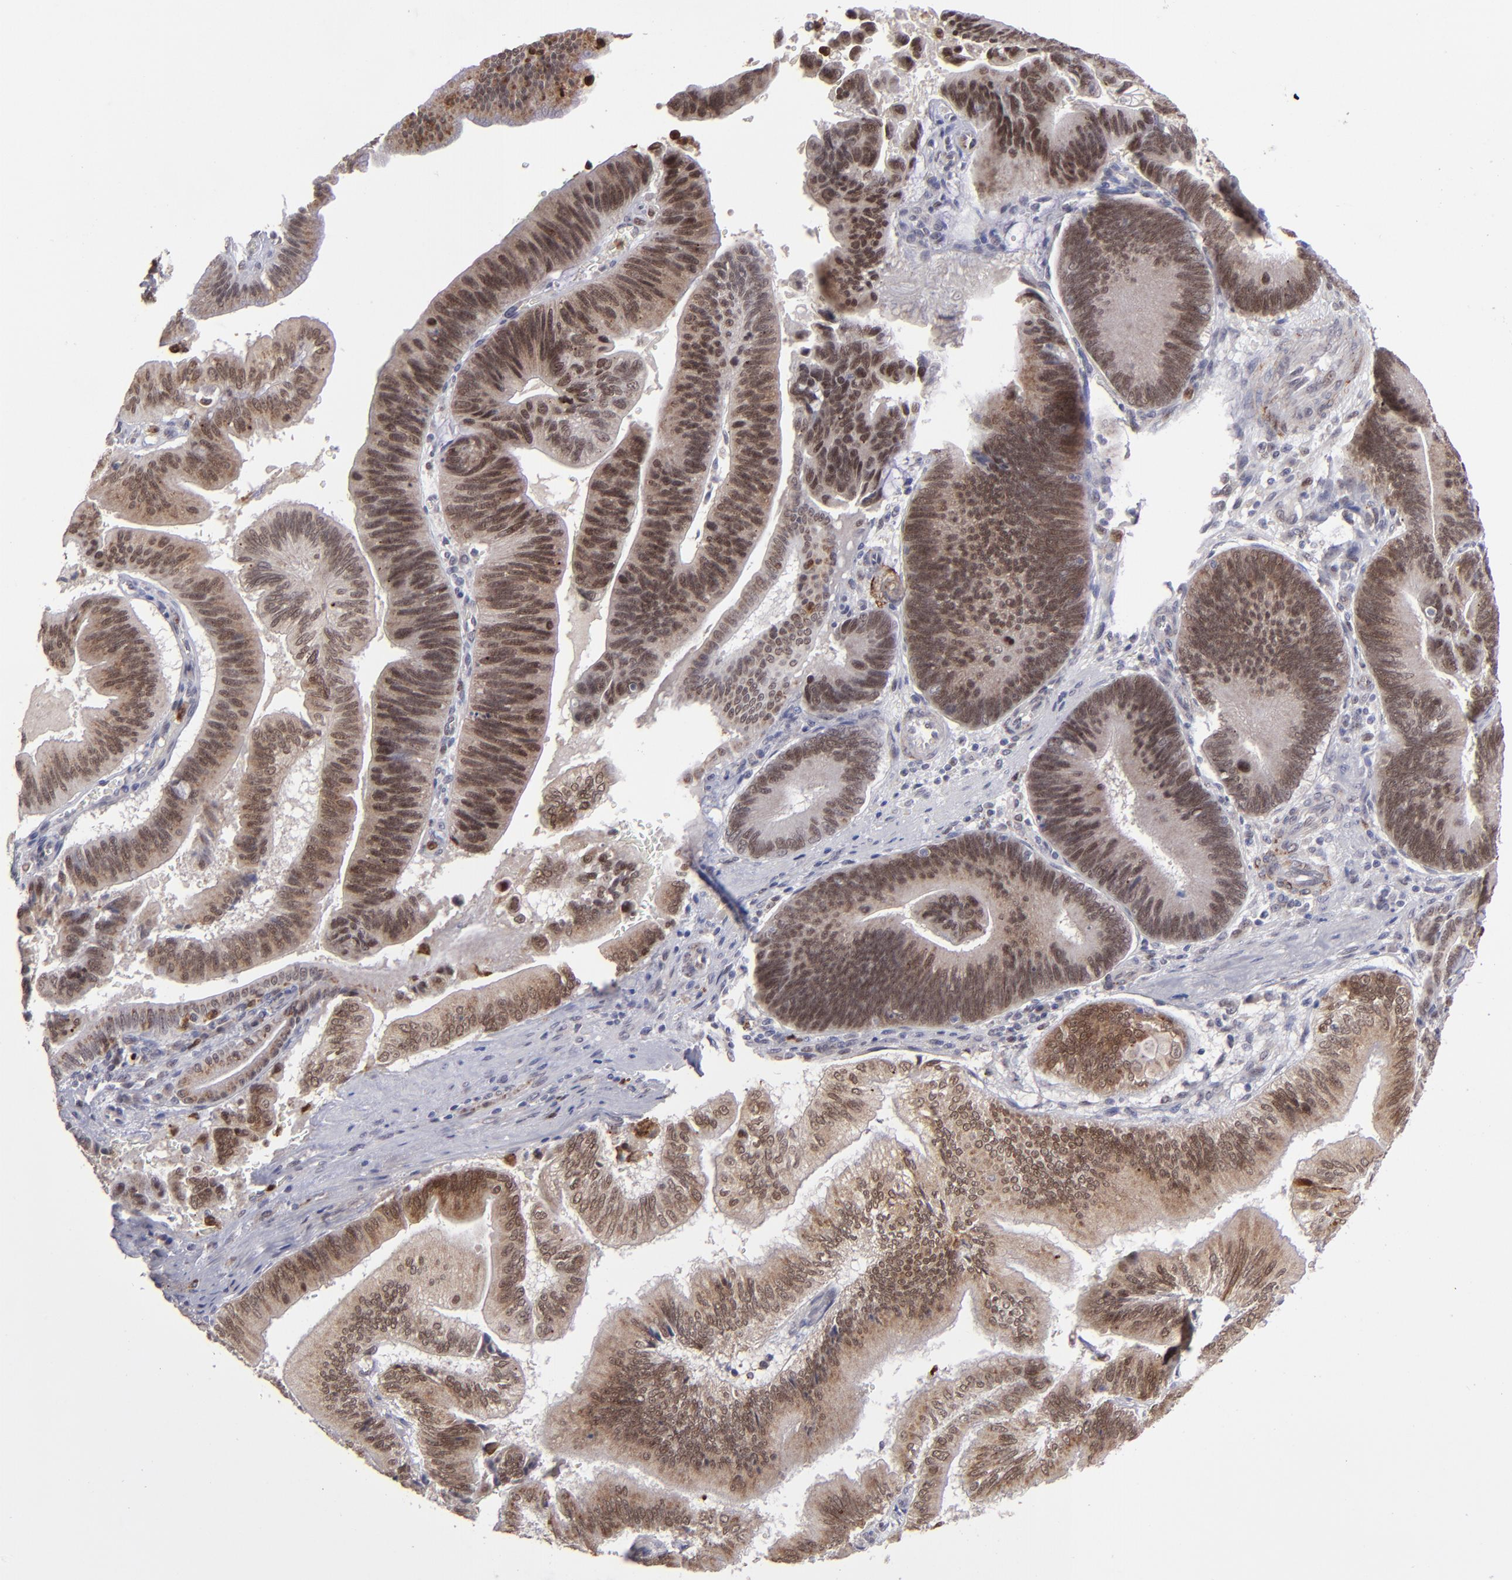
{"staining": {"intensity": "strong", "quantity": ">75%", "location": "nuclear"}, "tissue": "pancreatic cancer", "cell_type": "Tumor cells", "image_type": "cancer", "snomed": [{"axis": "morphology", "description": "Adenocarcinoma, NOS"}, {"axis": "topography", "description": "Pancreas"}], "caption": "Adenocarcinoma (pancreatic) stained with a protein marker reveals strong staining in tumor cells.", "gene": "RREB1", "patient": {"sex": "male", "age": 82}}